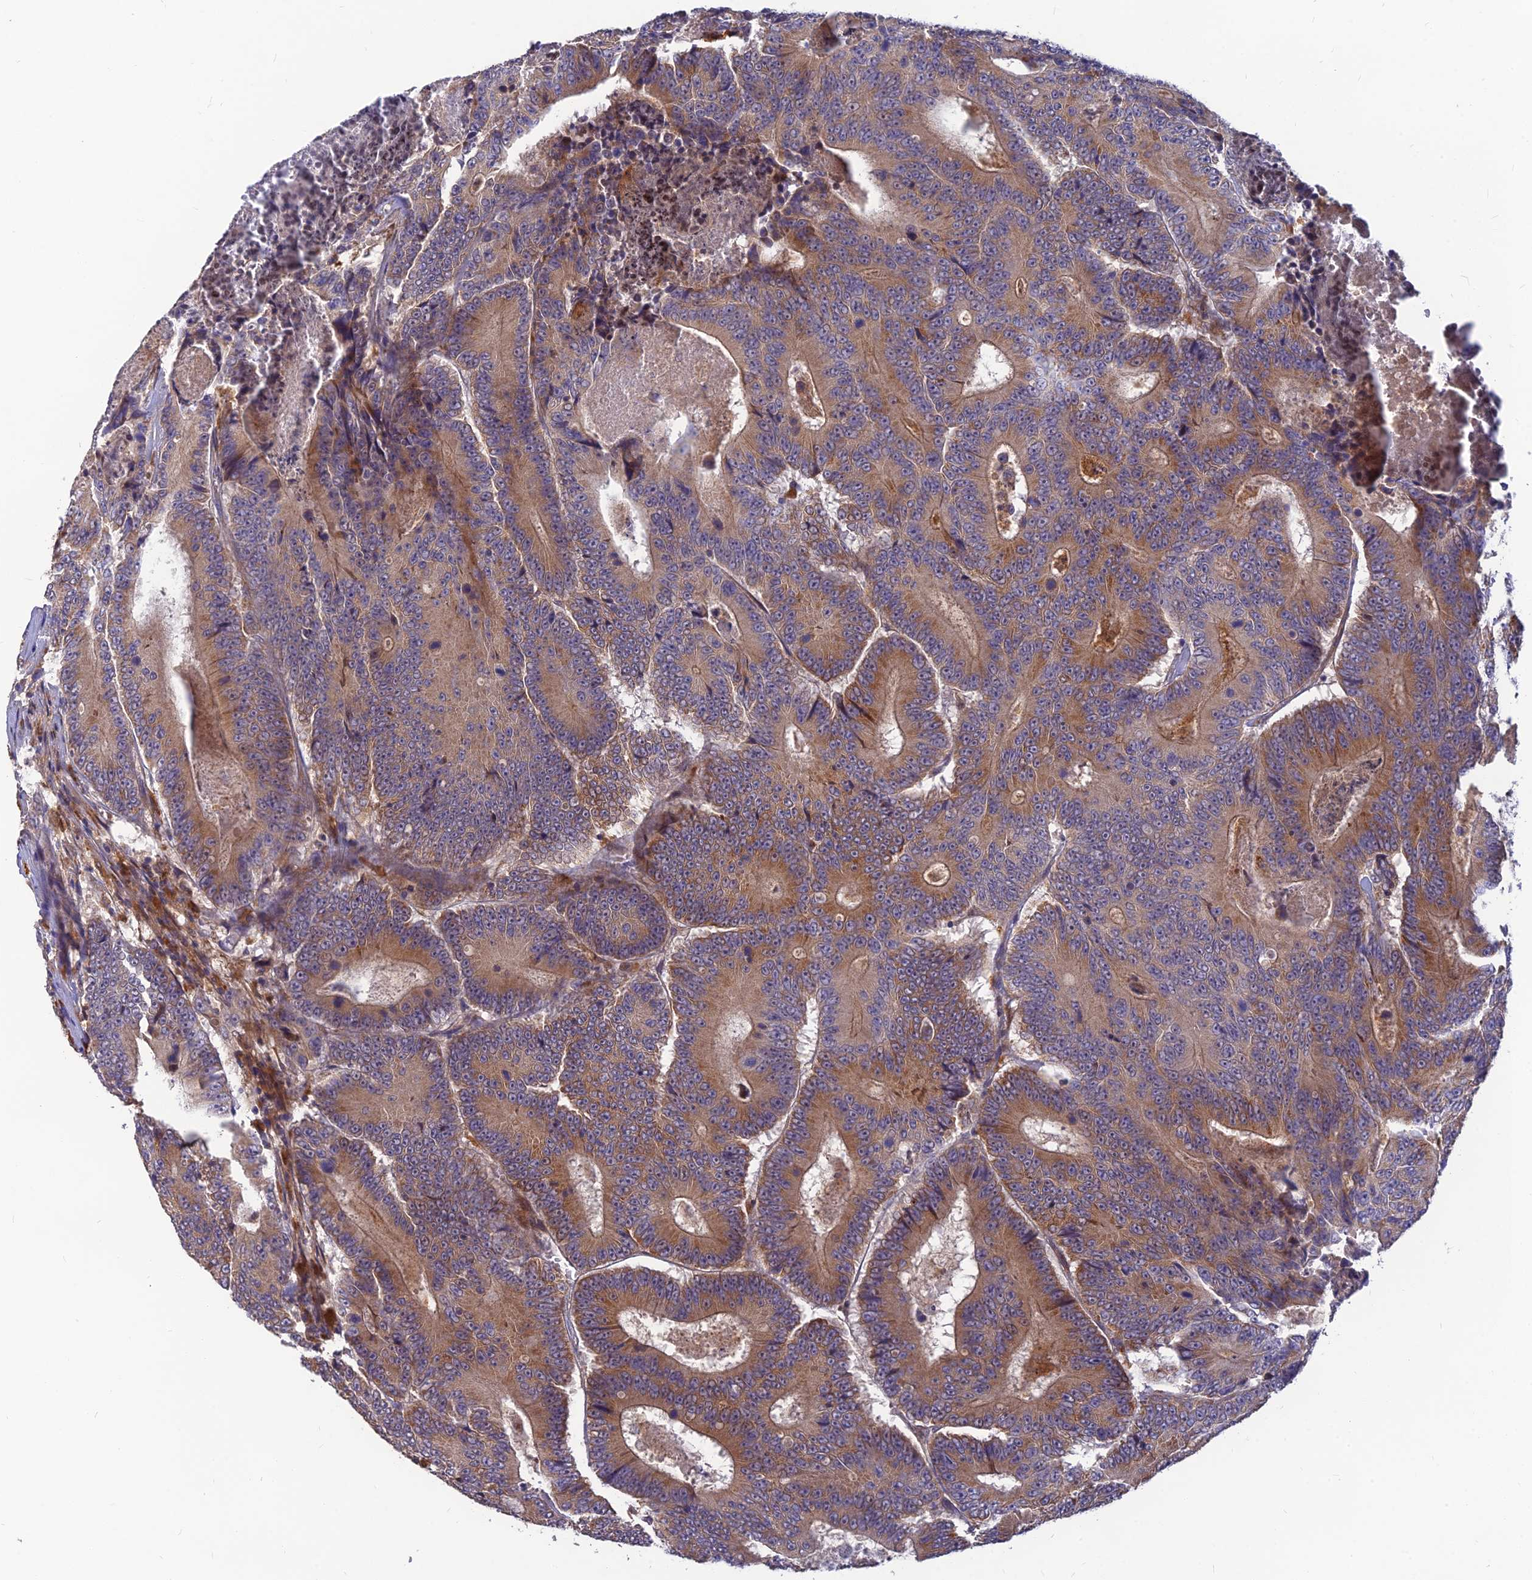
{"staining": {"intensity": "moderate", "quantity": ">75%", "location": "cytoplasmic/membranous"}, "tissue": "colorectal cancer", "cell_type": "Tumor cells", "image_type": "cancer", "snomed": [{"axis": "morphology", "description": "Adenocarcinoma, NOS"}, {"axis": "topography", "description": "Colon"}], "caption": "IHC histopathology image of neoplastic tissue: human colorectal adenocarcinoma stained using immunohistochemistry demonstrates medium levels of moderate protein expression localized specifically in the cytoplasmic/membranous of tumor cells, appearing as a cytoplasmic/membranous brown color.", "gene": "FAM151B", "patient": {"sex": "male", "age": 83}}